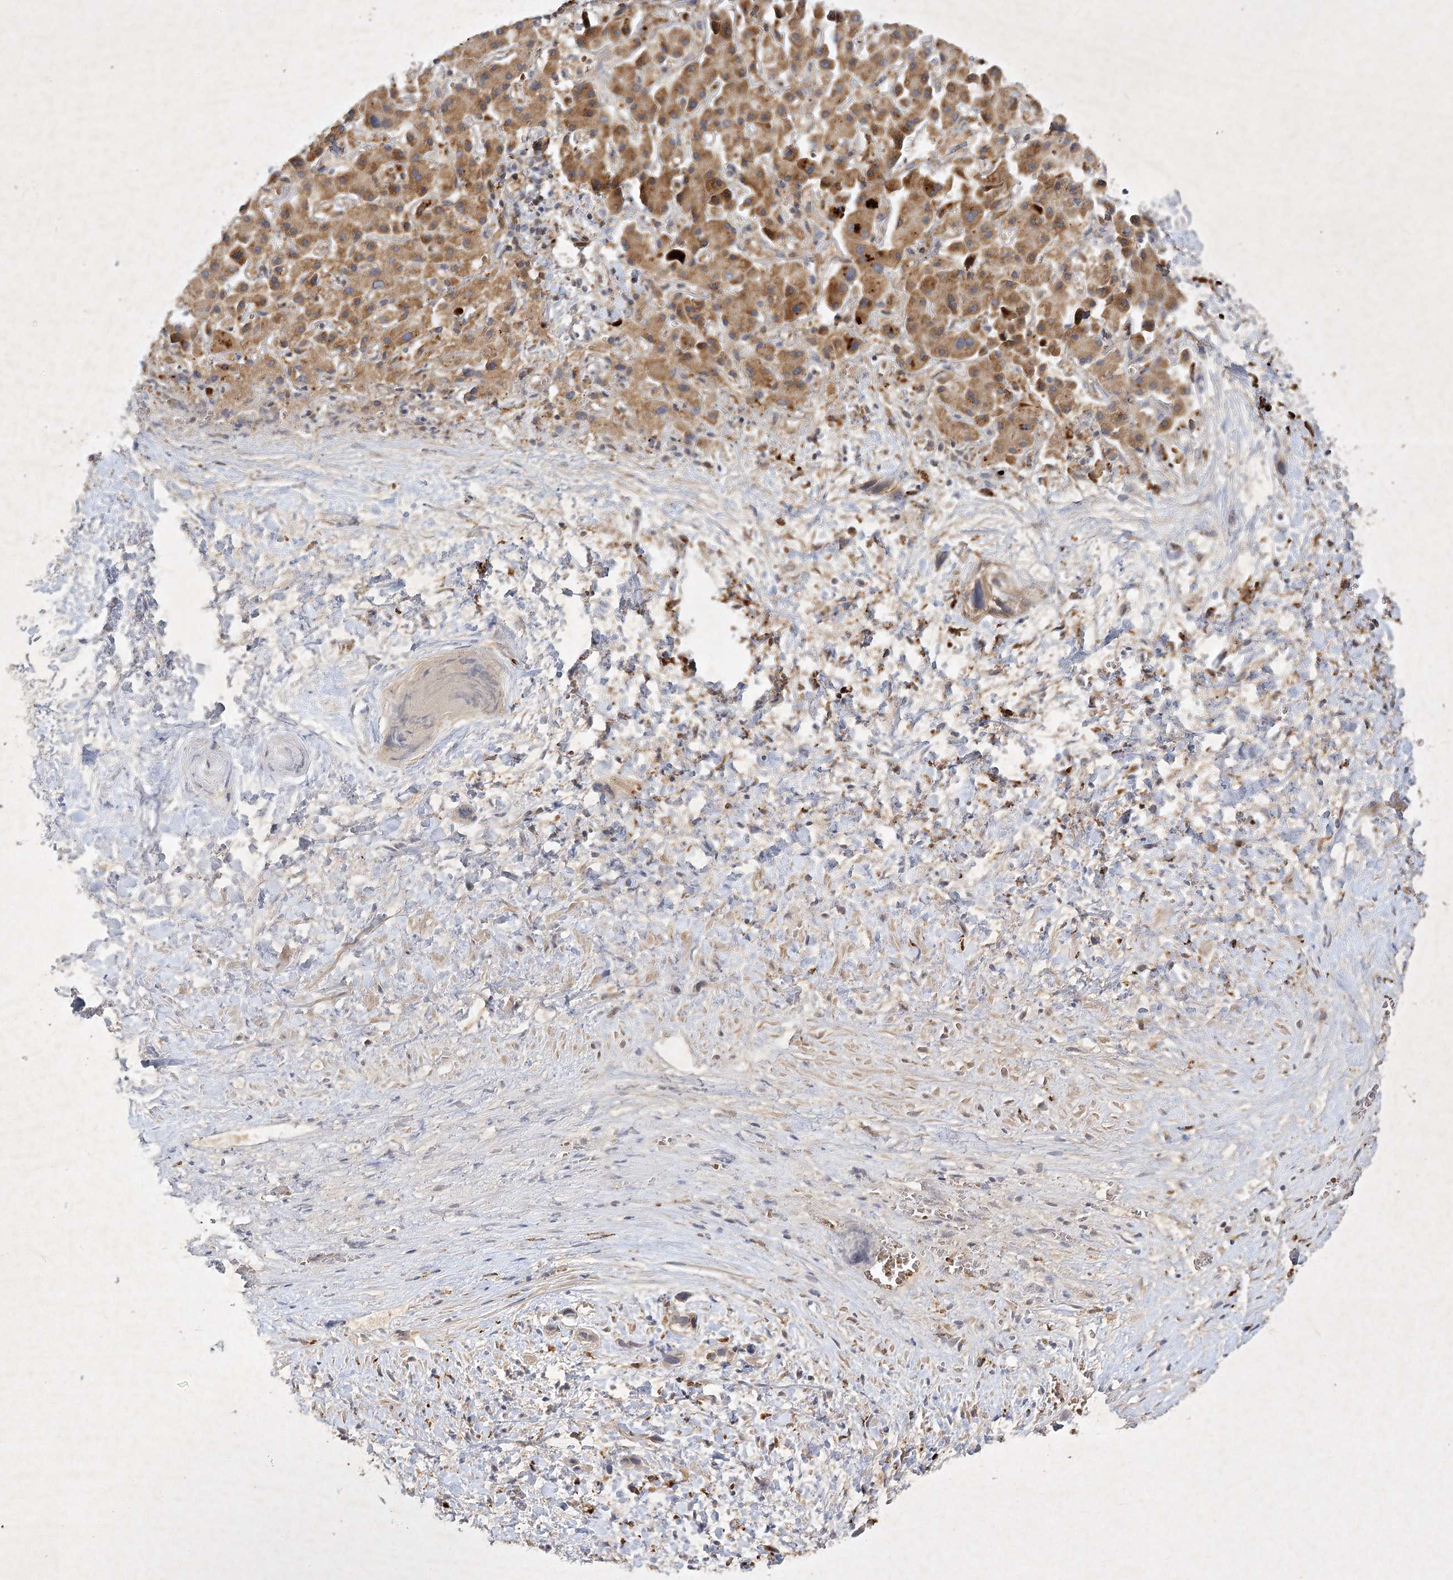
{"staining": {"intensity": "moderate", "quantity": ">75%", "location": "cytoplasmic/membranous"}, "tissue": "liver cancer", "cell_type": "Tumor cells", "image_type": "cancer", "snomed": [{"axis": "morphology", "description": "Cholangiocarcinoma"}, {"axis": "topography", "description": "Liver"}], "caption": "About >75% of tumor cells in cholangiocarcinoma (liver) show moderate cytoplasmic/membranous protein expression as visualized by brown immunohistochemical staining.", "gene": "PYROXD2", "patient": {"sex": "female", "age": 52}}